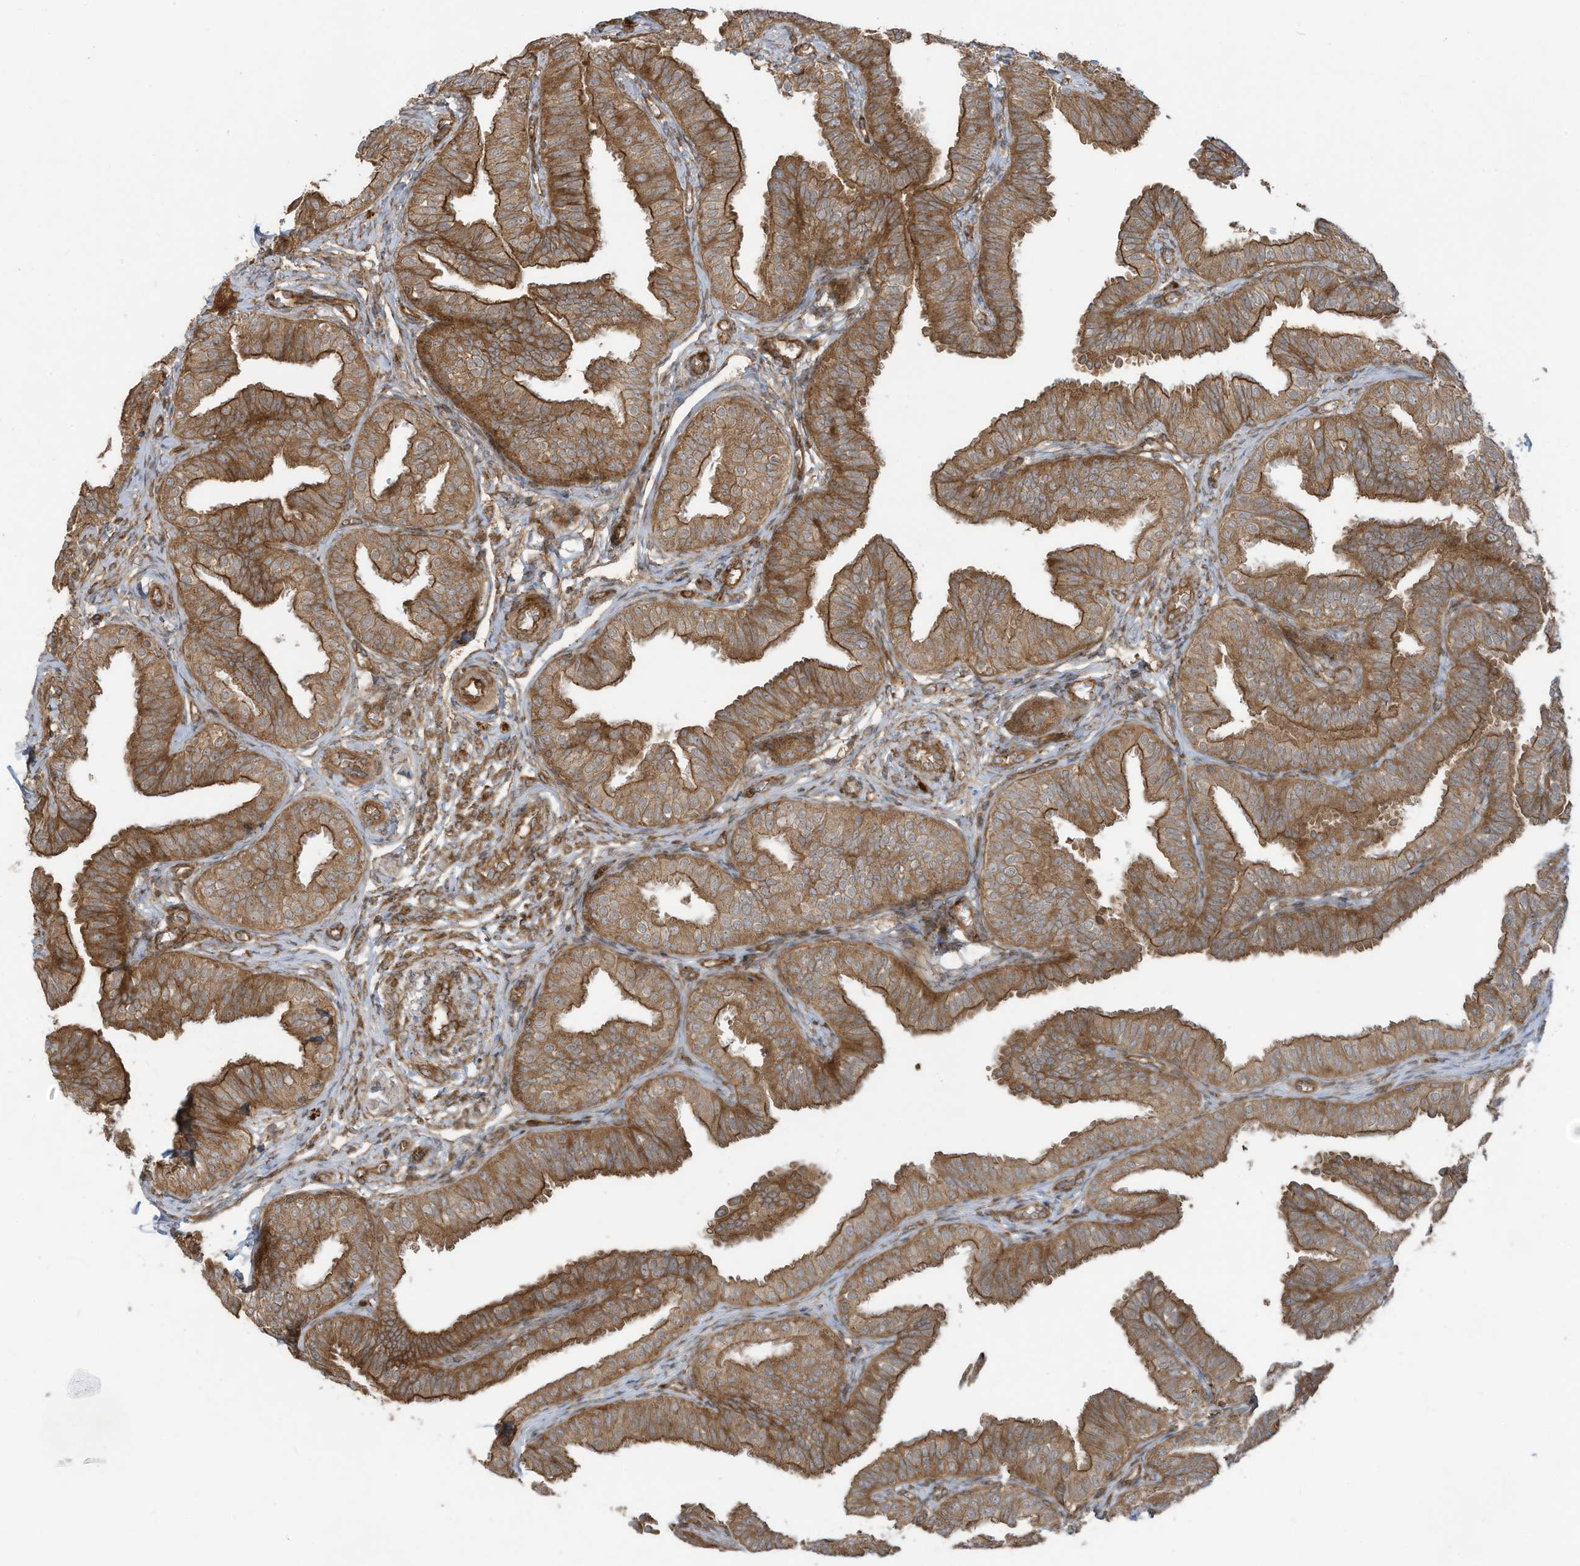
{"staining": {"intensity": "strong", "quantity": ">75%", "location": "cytoplasmic/membranous"}, "tissue": "fallopian tube", "cell_type": "Glandular cells", "image_type": "normal", "snomed": [{"axis": "morphology", "description": "Normal tissue, NOS"}, {"axis": "topography", "description": "Fallopian tube"}], "caption": "Strong cytoplasmic/membranous positivity is seen in approximately >75% of glandular cells in benign fallopian tube.", "gene": "DDIT4", "patient": {"sex": "female", "age": 35}}